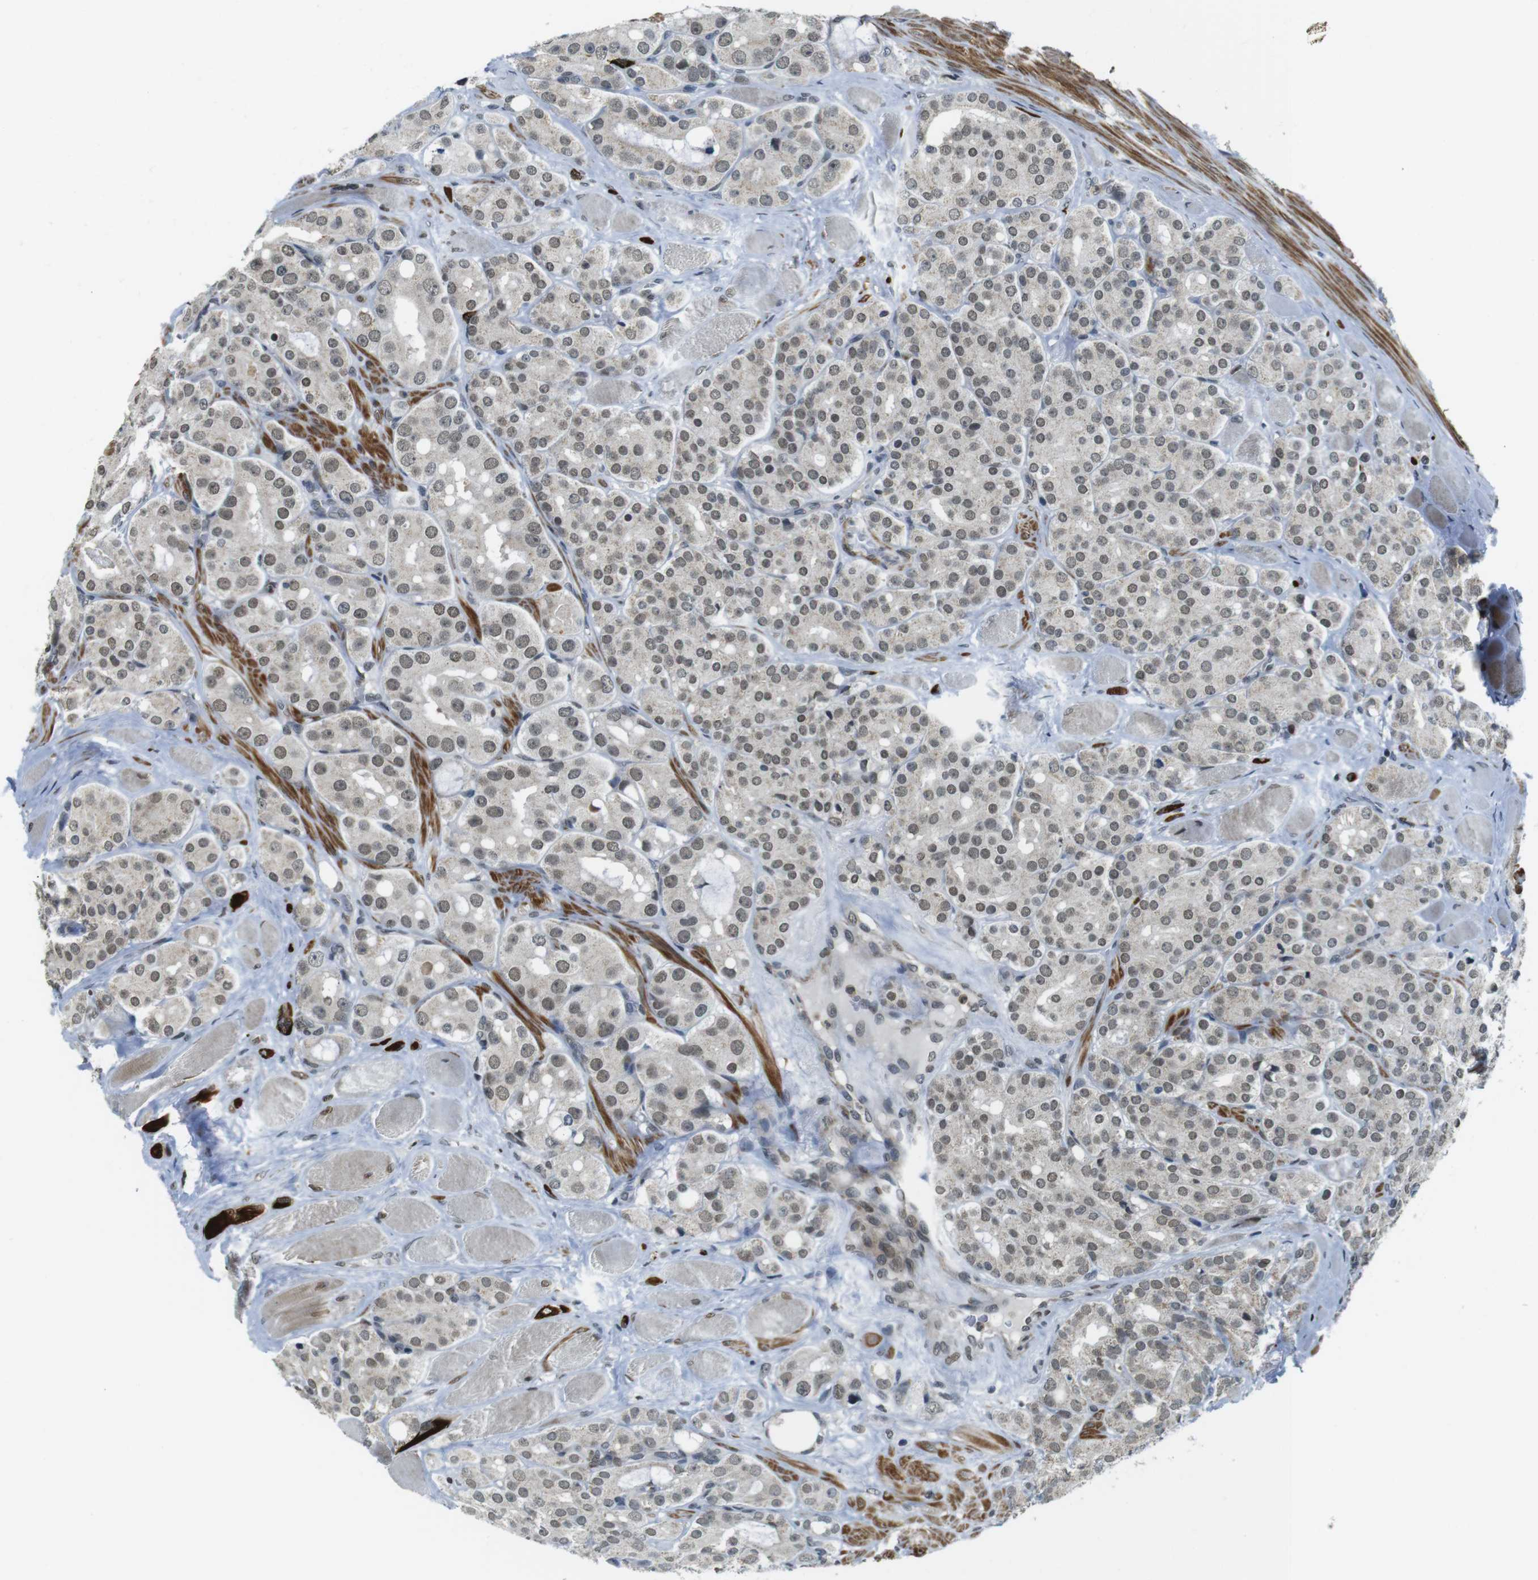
{"staining": {"intensity": "weak", "quantity": ">75%", "location": "nuclear"}, "tissue": "prostate cancer", "cell_type": "Tumor cells", "image_type": "cancer", "snomed": [{"axis": "morphology", "description": "Adenocarcinoma, High grade"}, {"axis": "topography", "description": "Prostate"}], "caption": "The micrograph exhibits immunohistochemical staining of prostate cancer (adenocarcinoma (high-grade)). There is weak nuclear staining is identified in approximately >75% of tumor cells.", "gene": "USP7", "patient": {"sex": "male", "age": 65}}